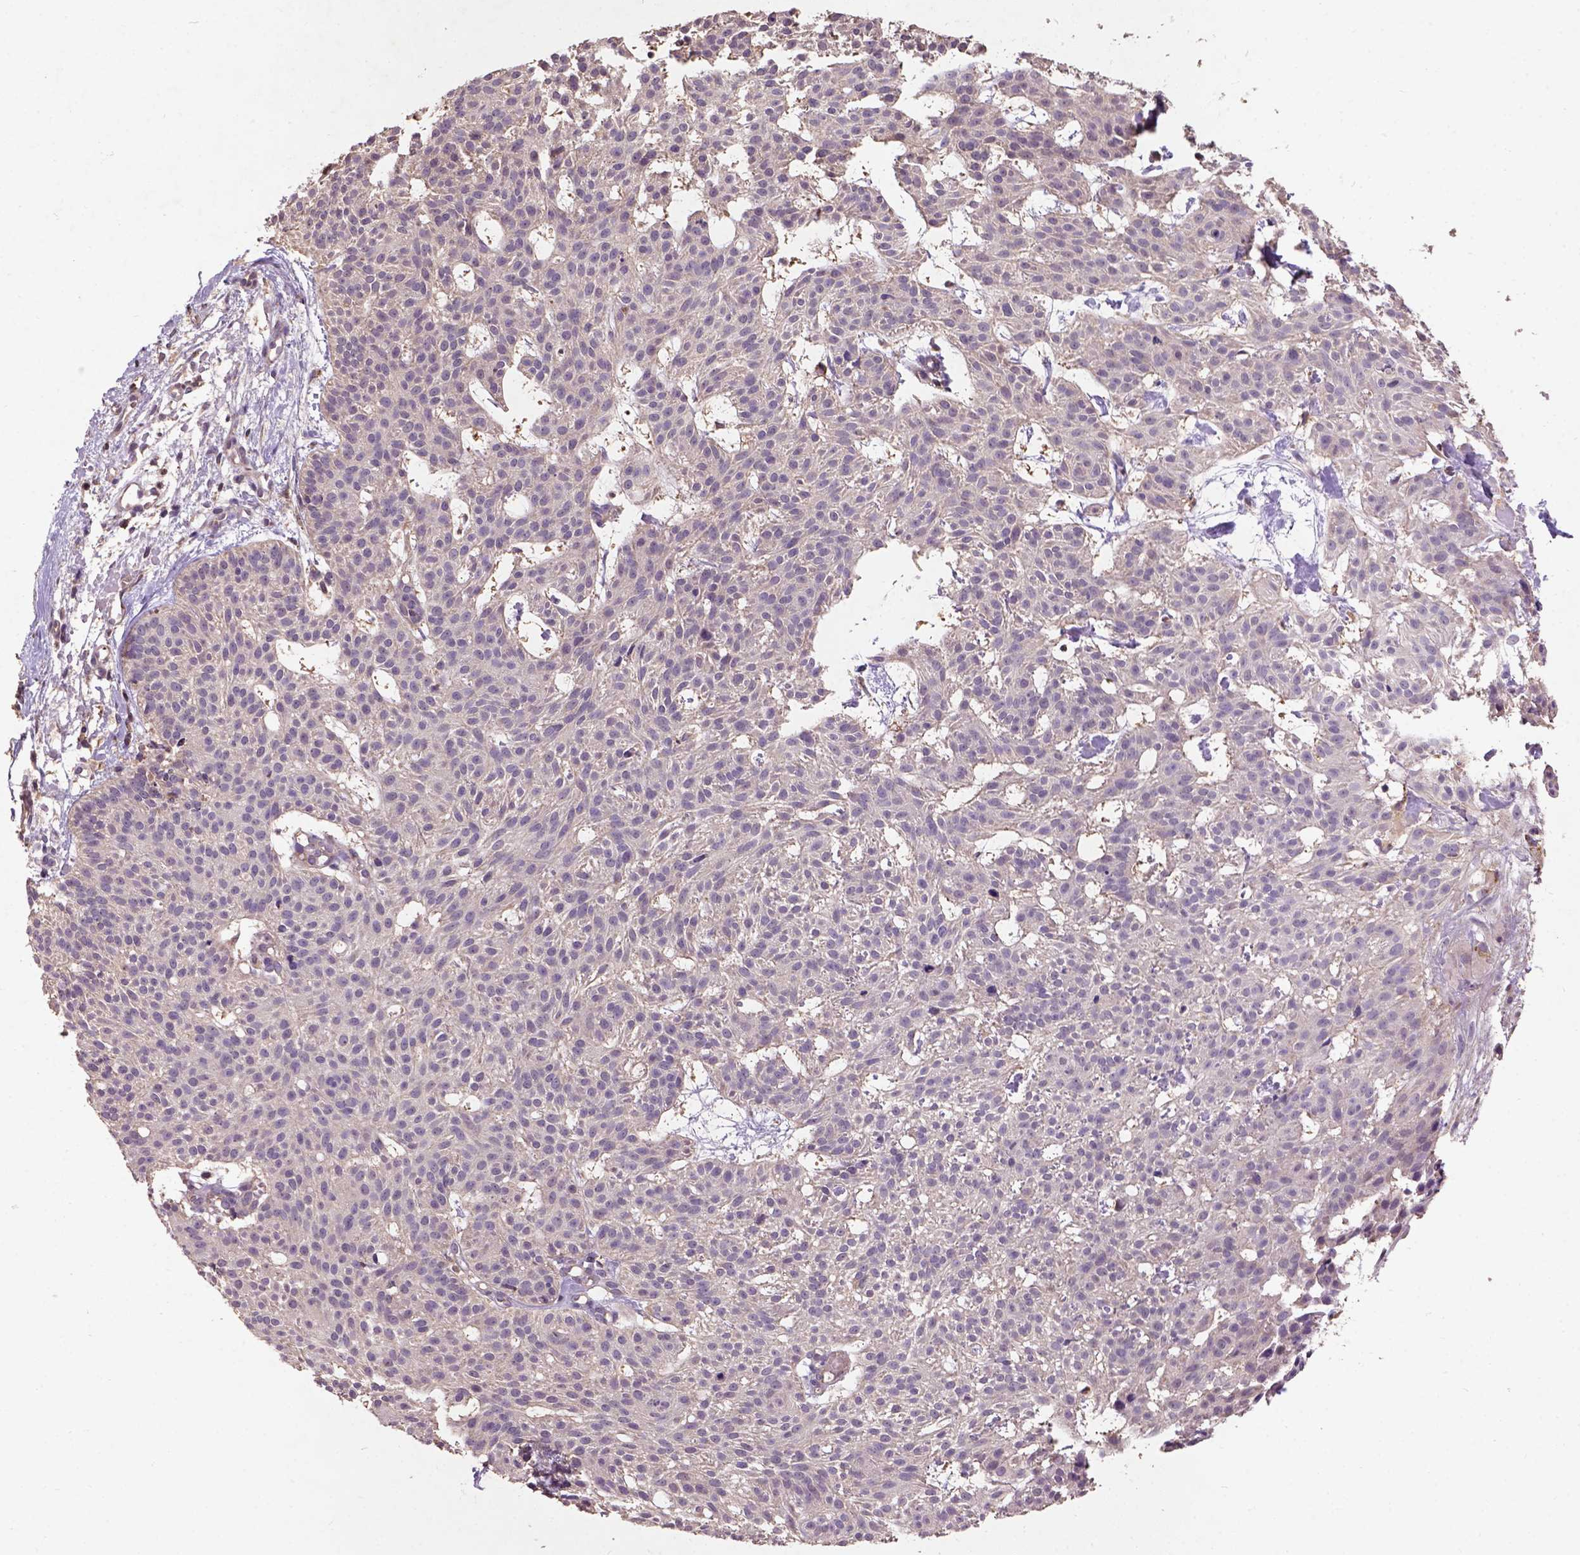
{"staining": {"intensity": "negative", "quantity": "none", "location": "none"}, "tissue": "skin cancer", "cell_type": "Tumor cells", "image_type": "cancer", "snomed": [{"axis": "morphology", "description": "Basal cell carcinoma"}, {"axis": "topography", "description": "Skin"}], "caption": "This is a image of immunohistochemistry staining of skin cancer (basal cell carcinoma), which shows no expression in tumor cells.", "gene": "KBTBD8", "patient": {"sex": "female", "age": 78}}